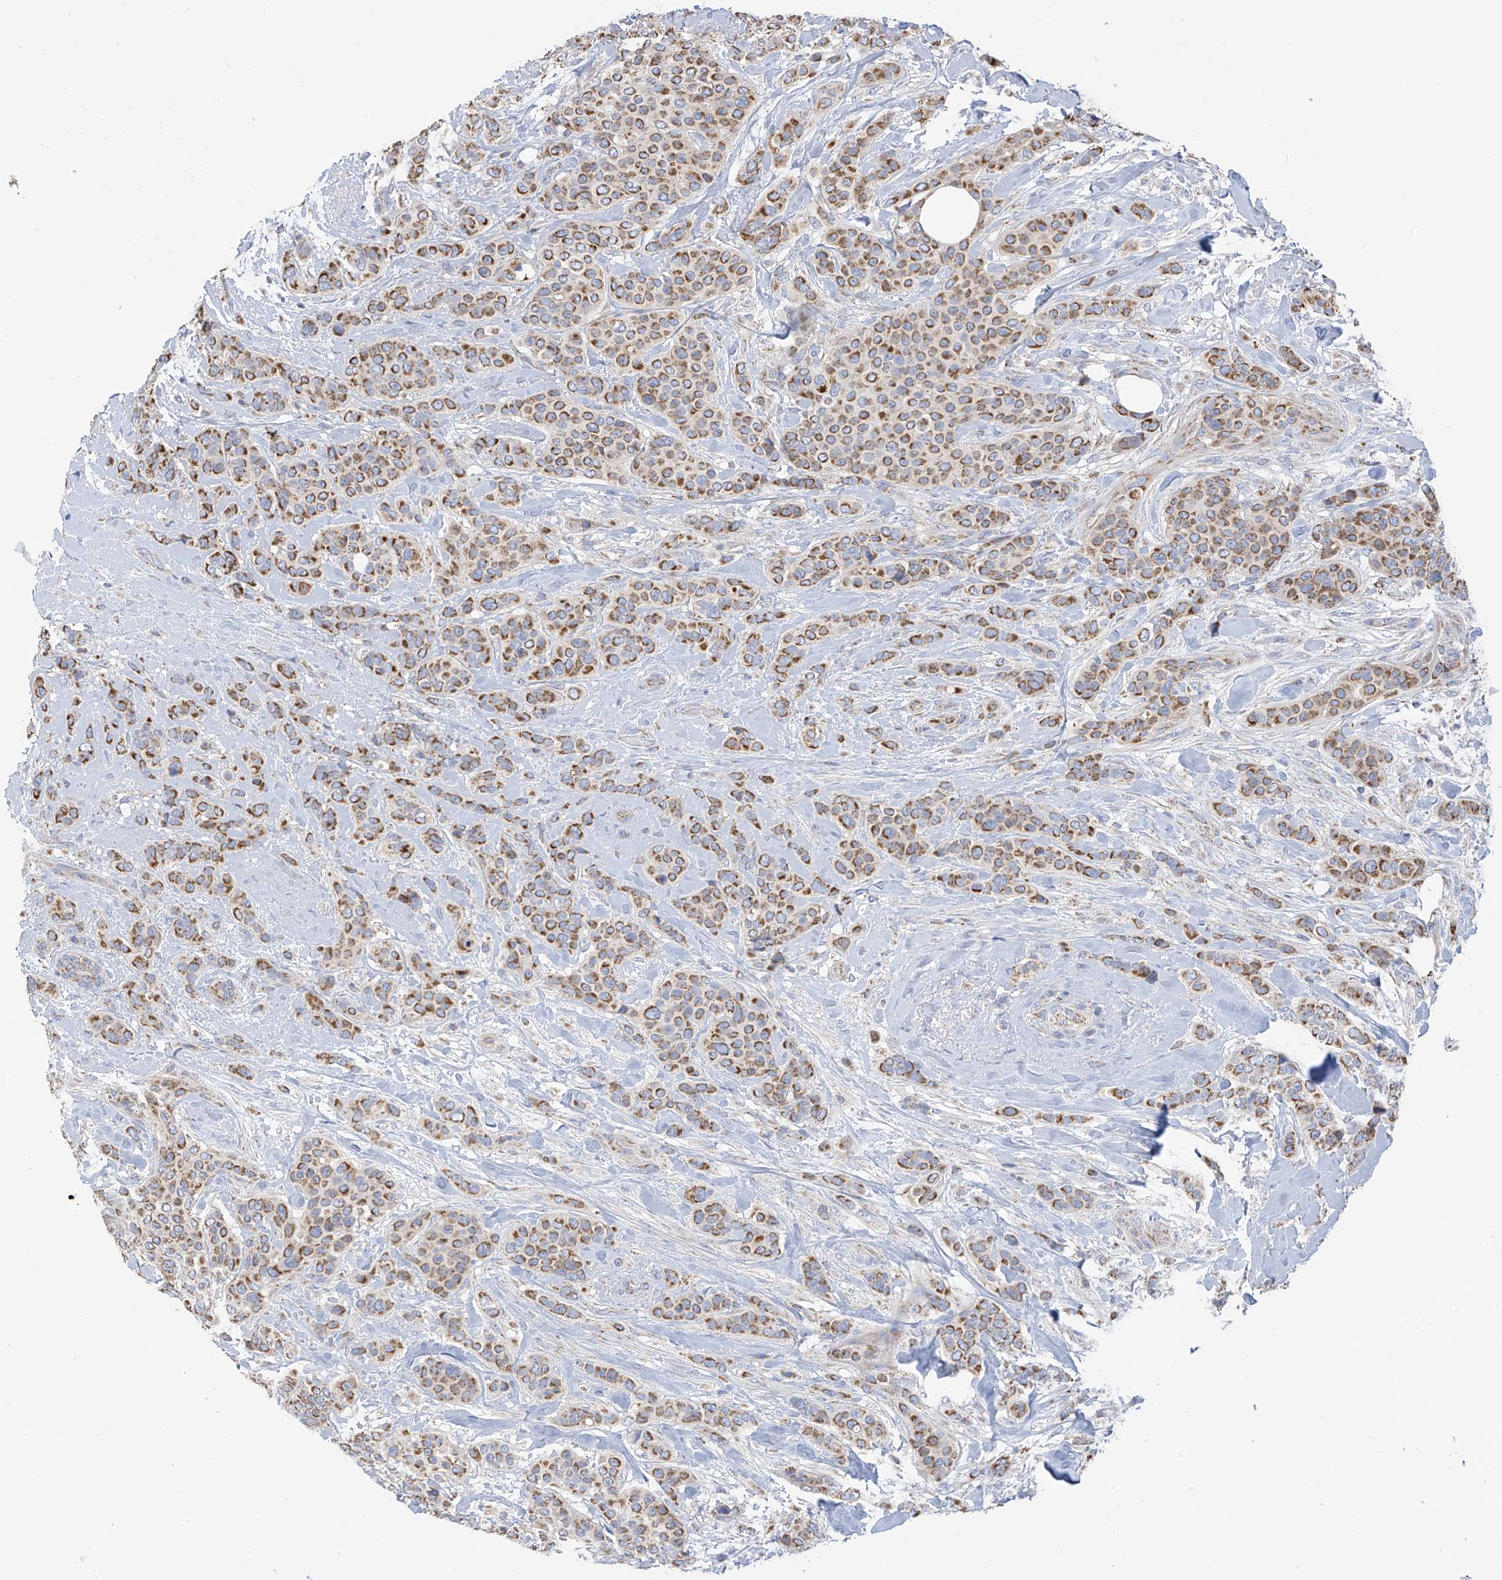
{"staining": {"intensity": "moderate", "quantity": ">75%", "location": "cytoplasmic/membranous"}, "tissue": "breast cancer", "cell_type": "Tumor cells", "image_type": "cancer", "snomed": [{"axis": "morphology", "description": "Lobular carcinoma"}, {"axis": "topography", "description": "Breast"}], "caption": "Brown immunohistochemical staining in breast cancer demonstrates moderate cytoplasmic/membranous positivity in approximately >75% of tumor cells.", "gene": "PNPT1", "patient": {"sex": "female", "age": 51}}